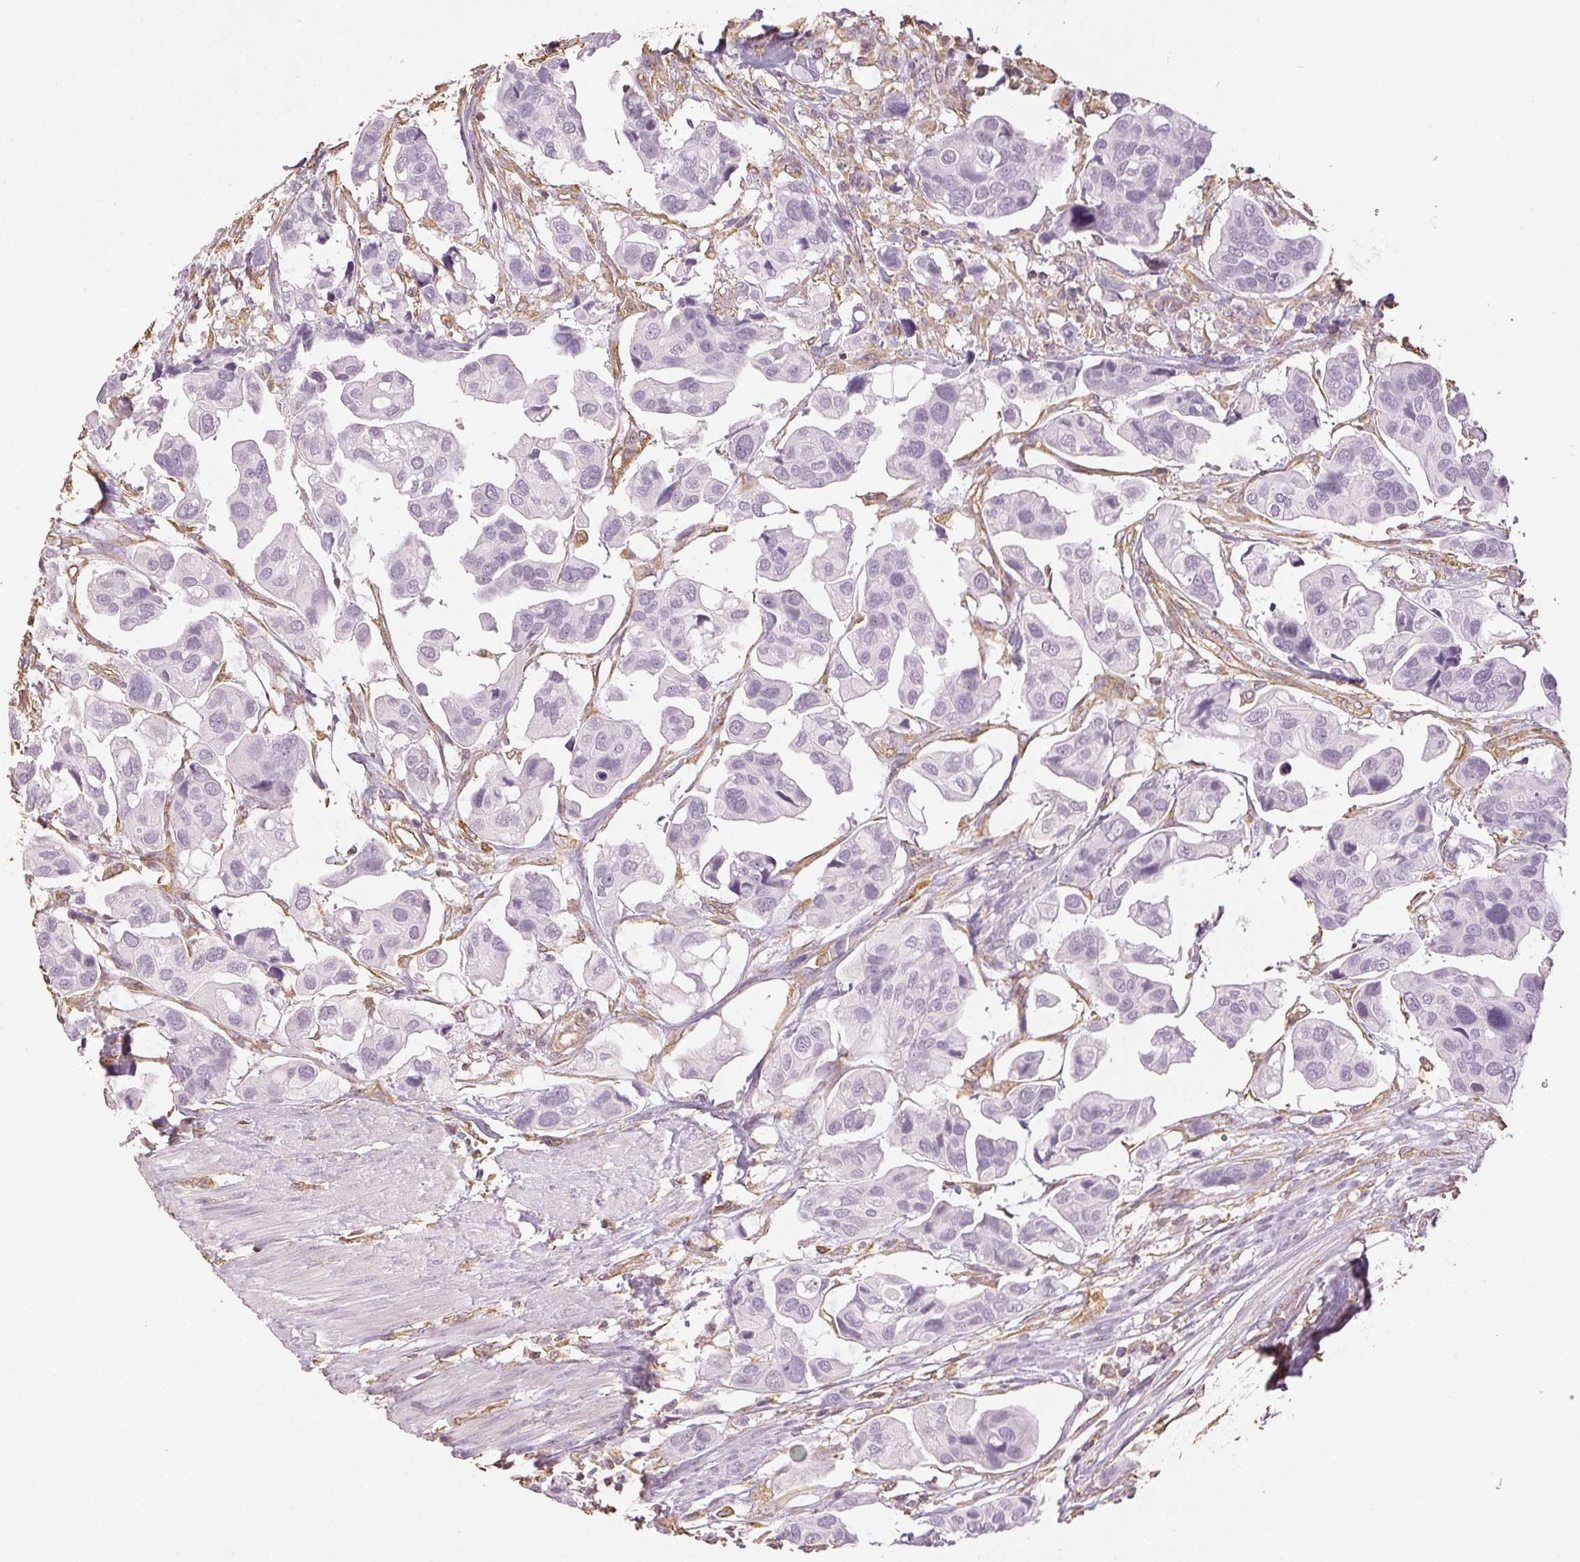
{"staining": {"intensity": "negative", "quantity": "none", "location": "none"}, "tissue": "renal cancer", "cell_type": "Tumor cells", "image_type": "cancer", "snomed": [{"axis": "morphology", "description": "Adenocarcinoma, NOS"}, {"axis": "topography", "description": "Urinary bladder"}], "caption": "This is an immunohistochemistry (IHC) micrograph of renal cancer (adenocarcinoma). There is no staining in tumor cells.", "gene": "COL7A1", "patient": {"sex": "male", "age": 61}}